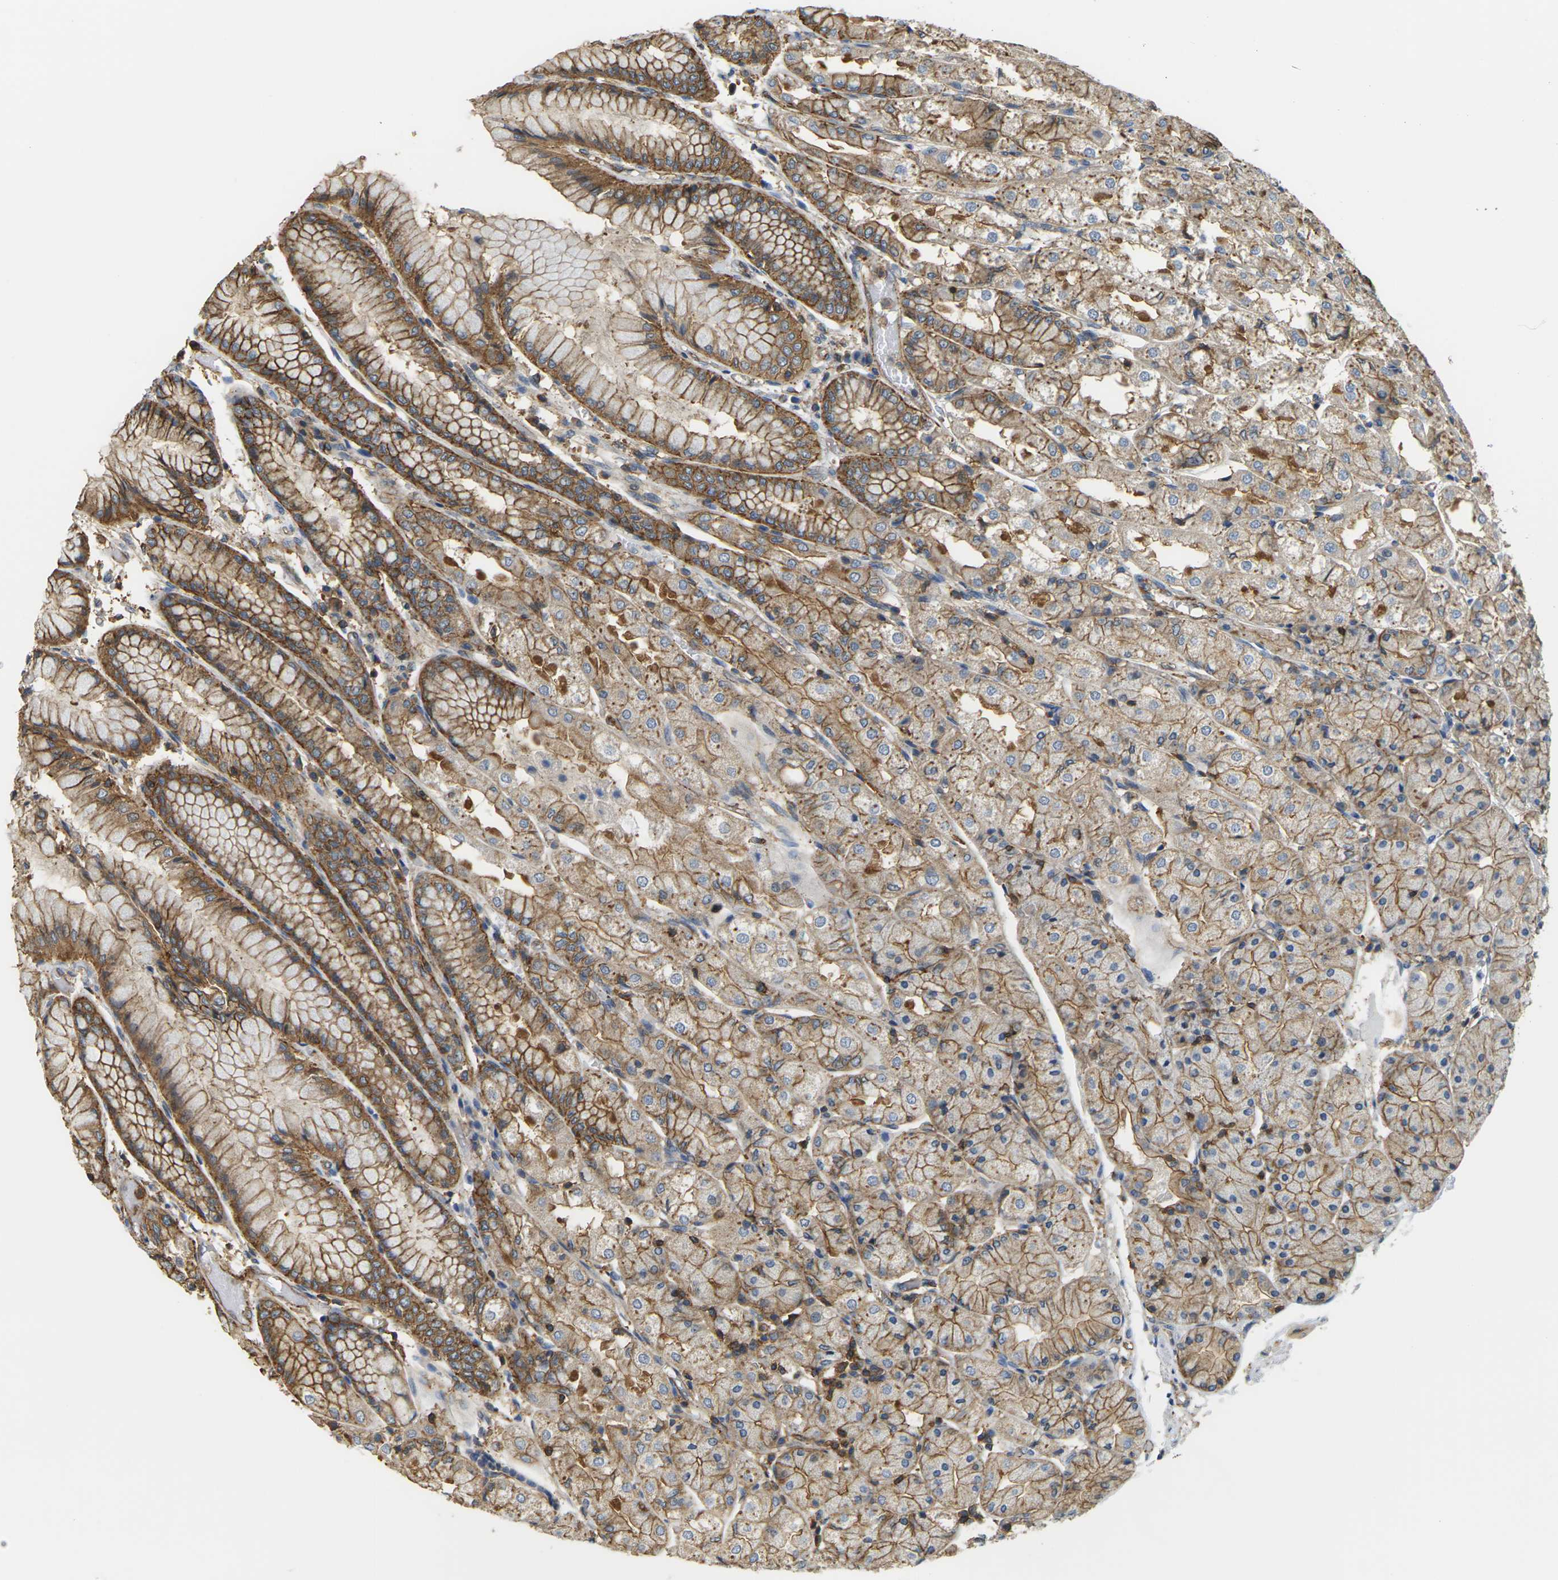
{"staining": {"intensity": "moderate", "quantity": ">75%", "location": "cytoplasmic/membranous"}, "tissue": "stomach", "cell_type": "Glandular cells", "image_type": "normal", "snomed": [{"axis": "morphology", "description": "Normal tissue, NOS"}, {"axis": "topography", "description": "Stomach, upper"}], "caption": "Immunohistochemistry of unremarkable stomach reveals medium levels of moderate cytoplasmic/membranous expression in approximately >75% of glandular cells. Using DAB (3,3'-diaminobenzidine) (brown) and hematoxylin (blue) stains, captured at high magnification using brightfield microscopy.", "gene": "IQGAP1", "patient": {"sex": "male", "age": 72}}